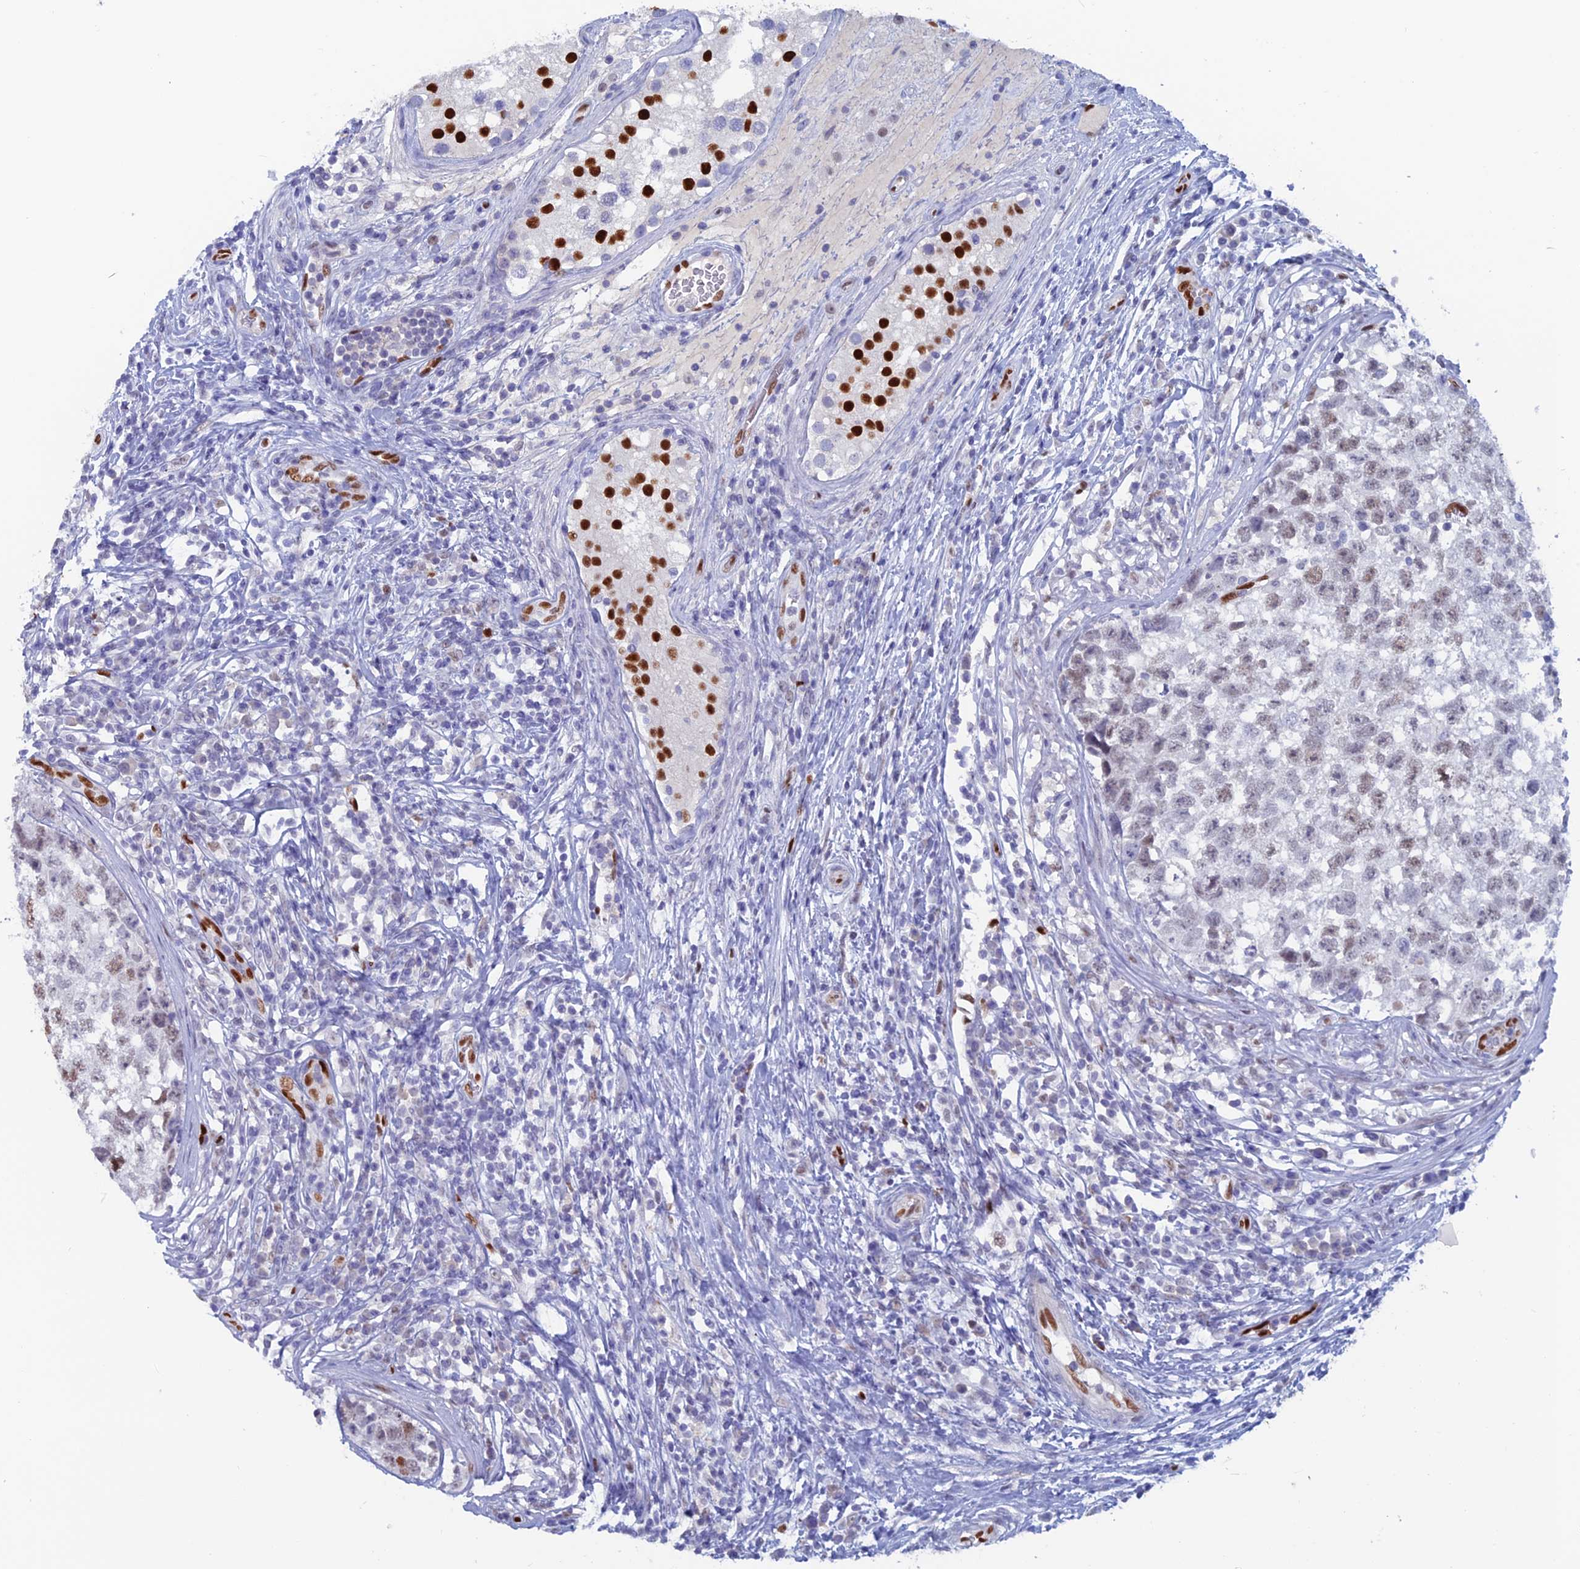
{"staining": {"intensity": "weak", "quantity": "25%-75%", "location": "nuclear"}, "tissue": "testis cancer", "cell_type": "Tumor cells", "image_type": "cancer", "snomed": [{"axis": "morphology", "description": "Seminoma, NOS"}, {"axis": "morphology", "description": "Carcinoma, Embryonal, NOS"}, {"axis": "topography", "description": "Testis"}], "caption": "This histopathology image shows immunohistochemistry (IHC) staining of human embryonal carcinoma (testis), with low weak nuclear positivity in approximately 25%-75% of tumor cells.", "gene": "NOL4L", "patient": {"sex": "male", "age": 29}}